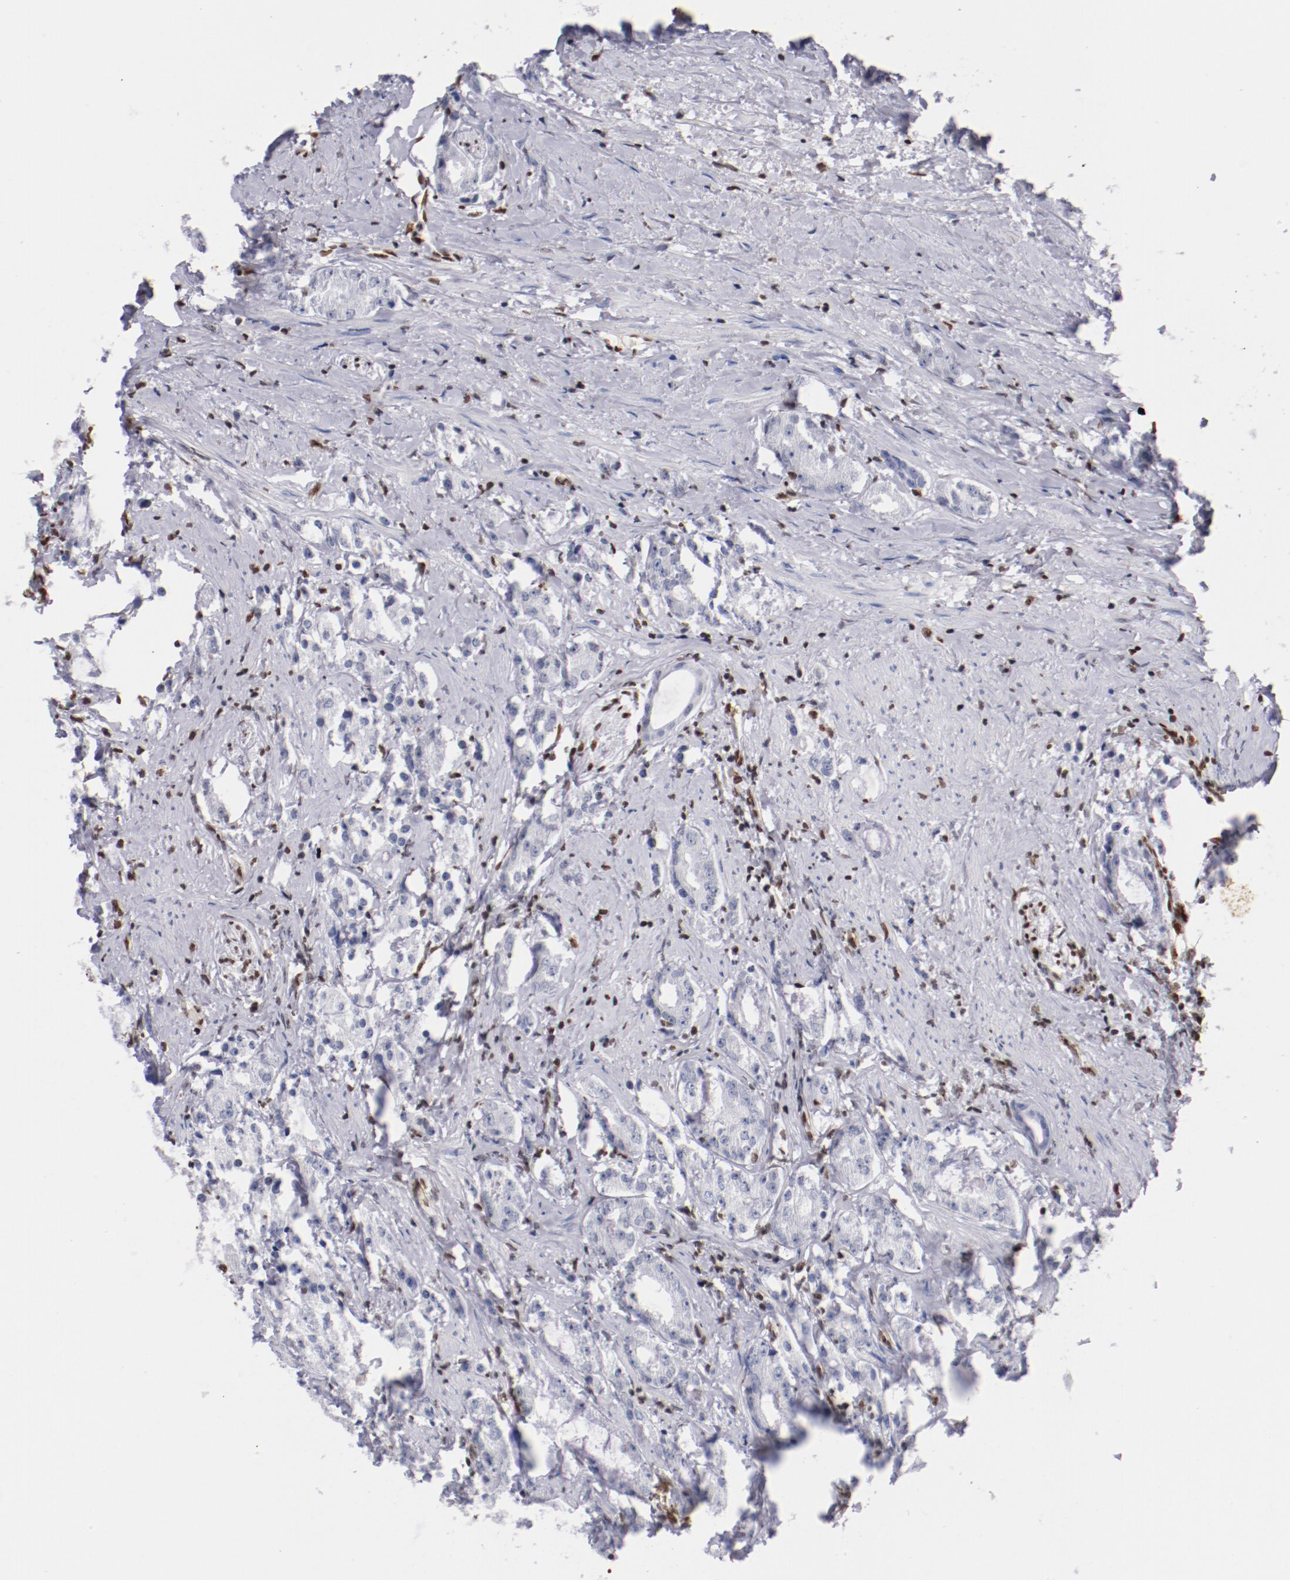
{"staining": {"intensity": "negative", "quantity": "none", "location": "none"}, "tissue": "prostate cancer", "cell_type": "Tumor cells", "image_type": "cancer", "snomed": [{"axis": "morphology", "description": "Adenocarcinoma, High grade"}, {"axis": "topography", "description": "Prostate"}], "caption": "This image is of prostate cancer (adenocarcinoma (high-grade)) stained with IHC to label a protein in brown with the nuclei are counter-stained blue. There is no expression in tumor cells.", "gene": "IFI16", "patient": {"sex": "male", "age": 68}}